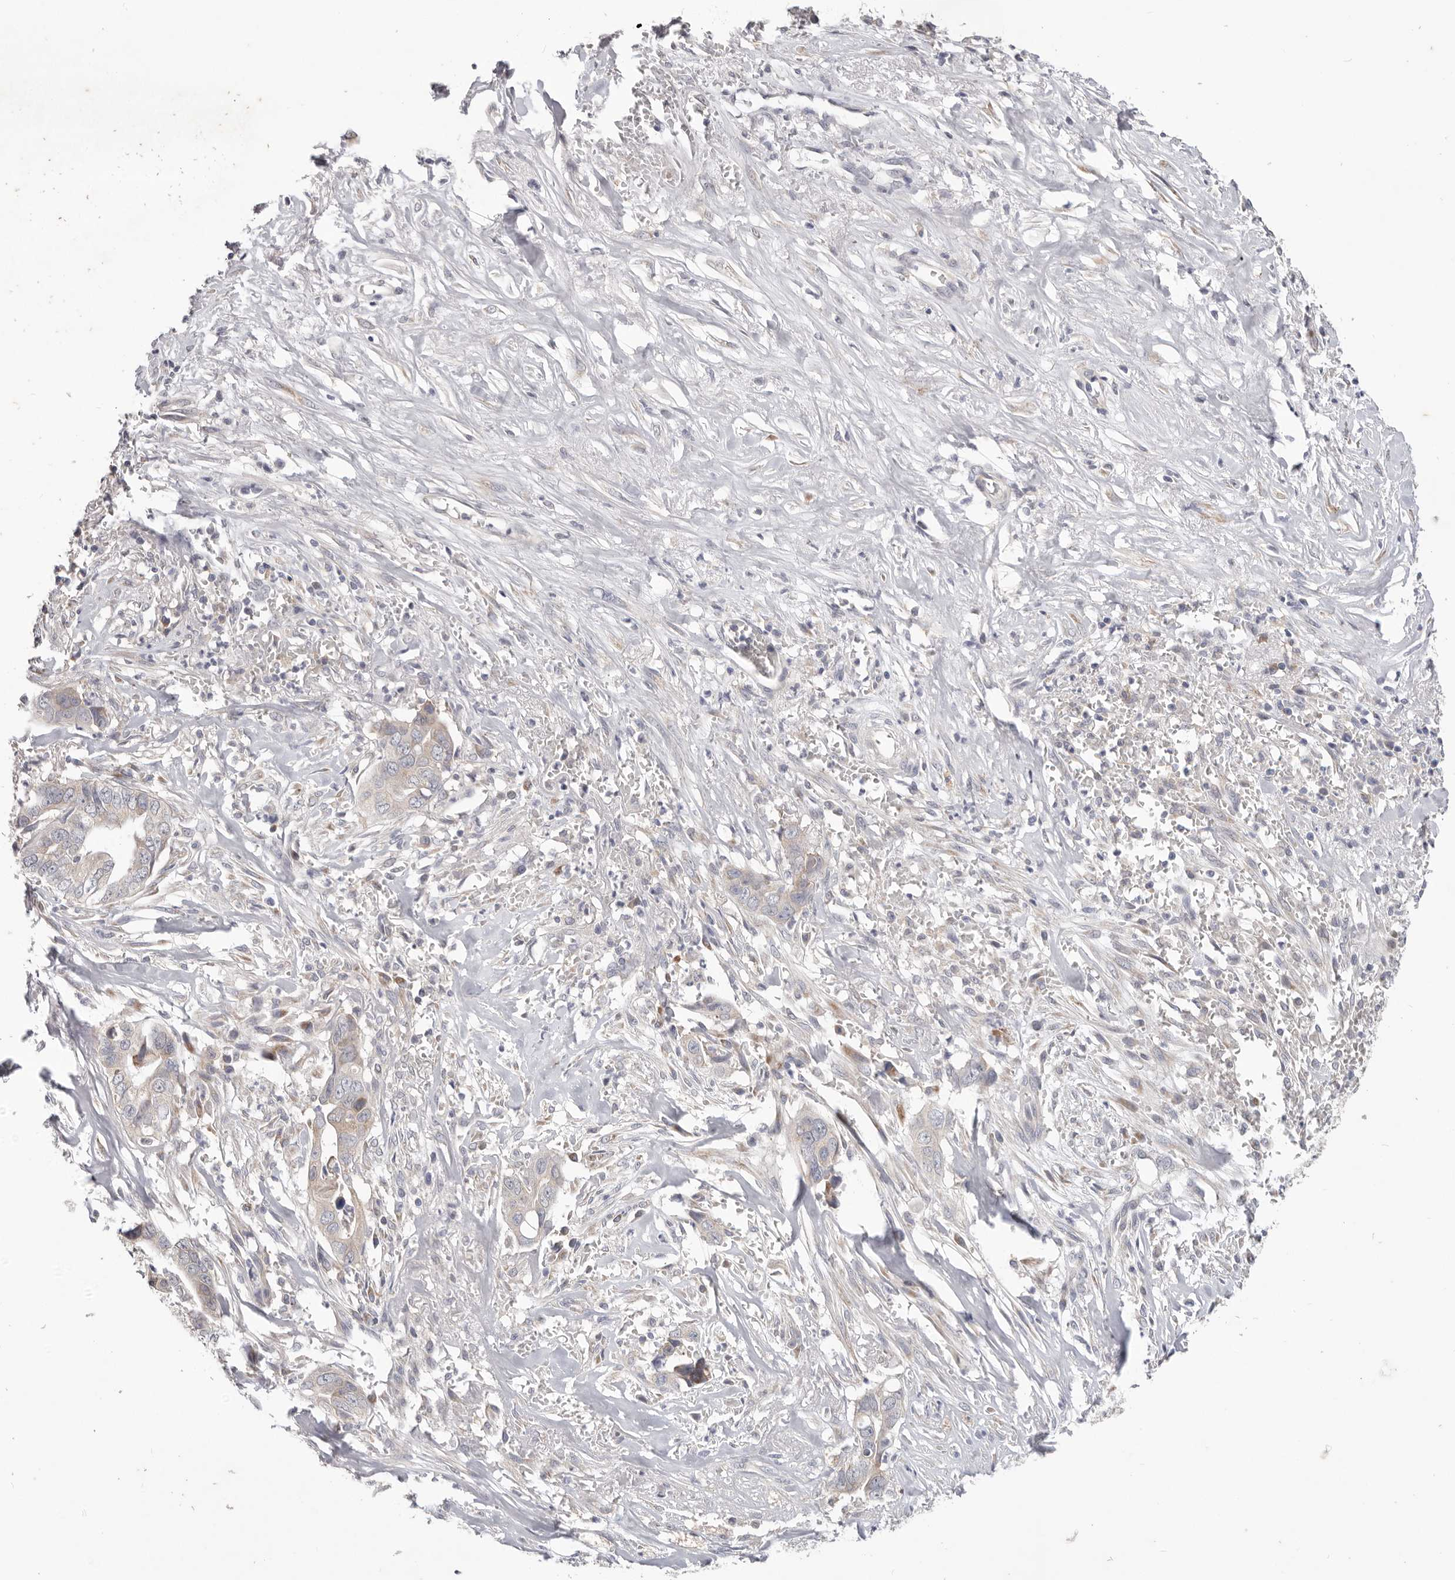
{"staining": {"intensity": "negative", "quantity": "none", "location": "none"}, "tissue": "liver cancer", "cell_type": "Tumor cells", "image_type": "cancer", "snomed": [{"axis": "morphology", "description": "Cholangiocarcinoma"}, {"axis": "topography", "description": "Liver"}], "caption": "DAB (3,3'-diaminobenzidine) immunohistochemical staining of human cholangiocarcinoma (liver) displays no significant expression in tumor cells.", "gene": "WDR77", "patient": {"sex": "female", "age": 79}}